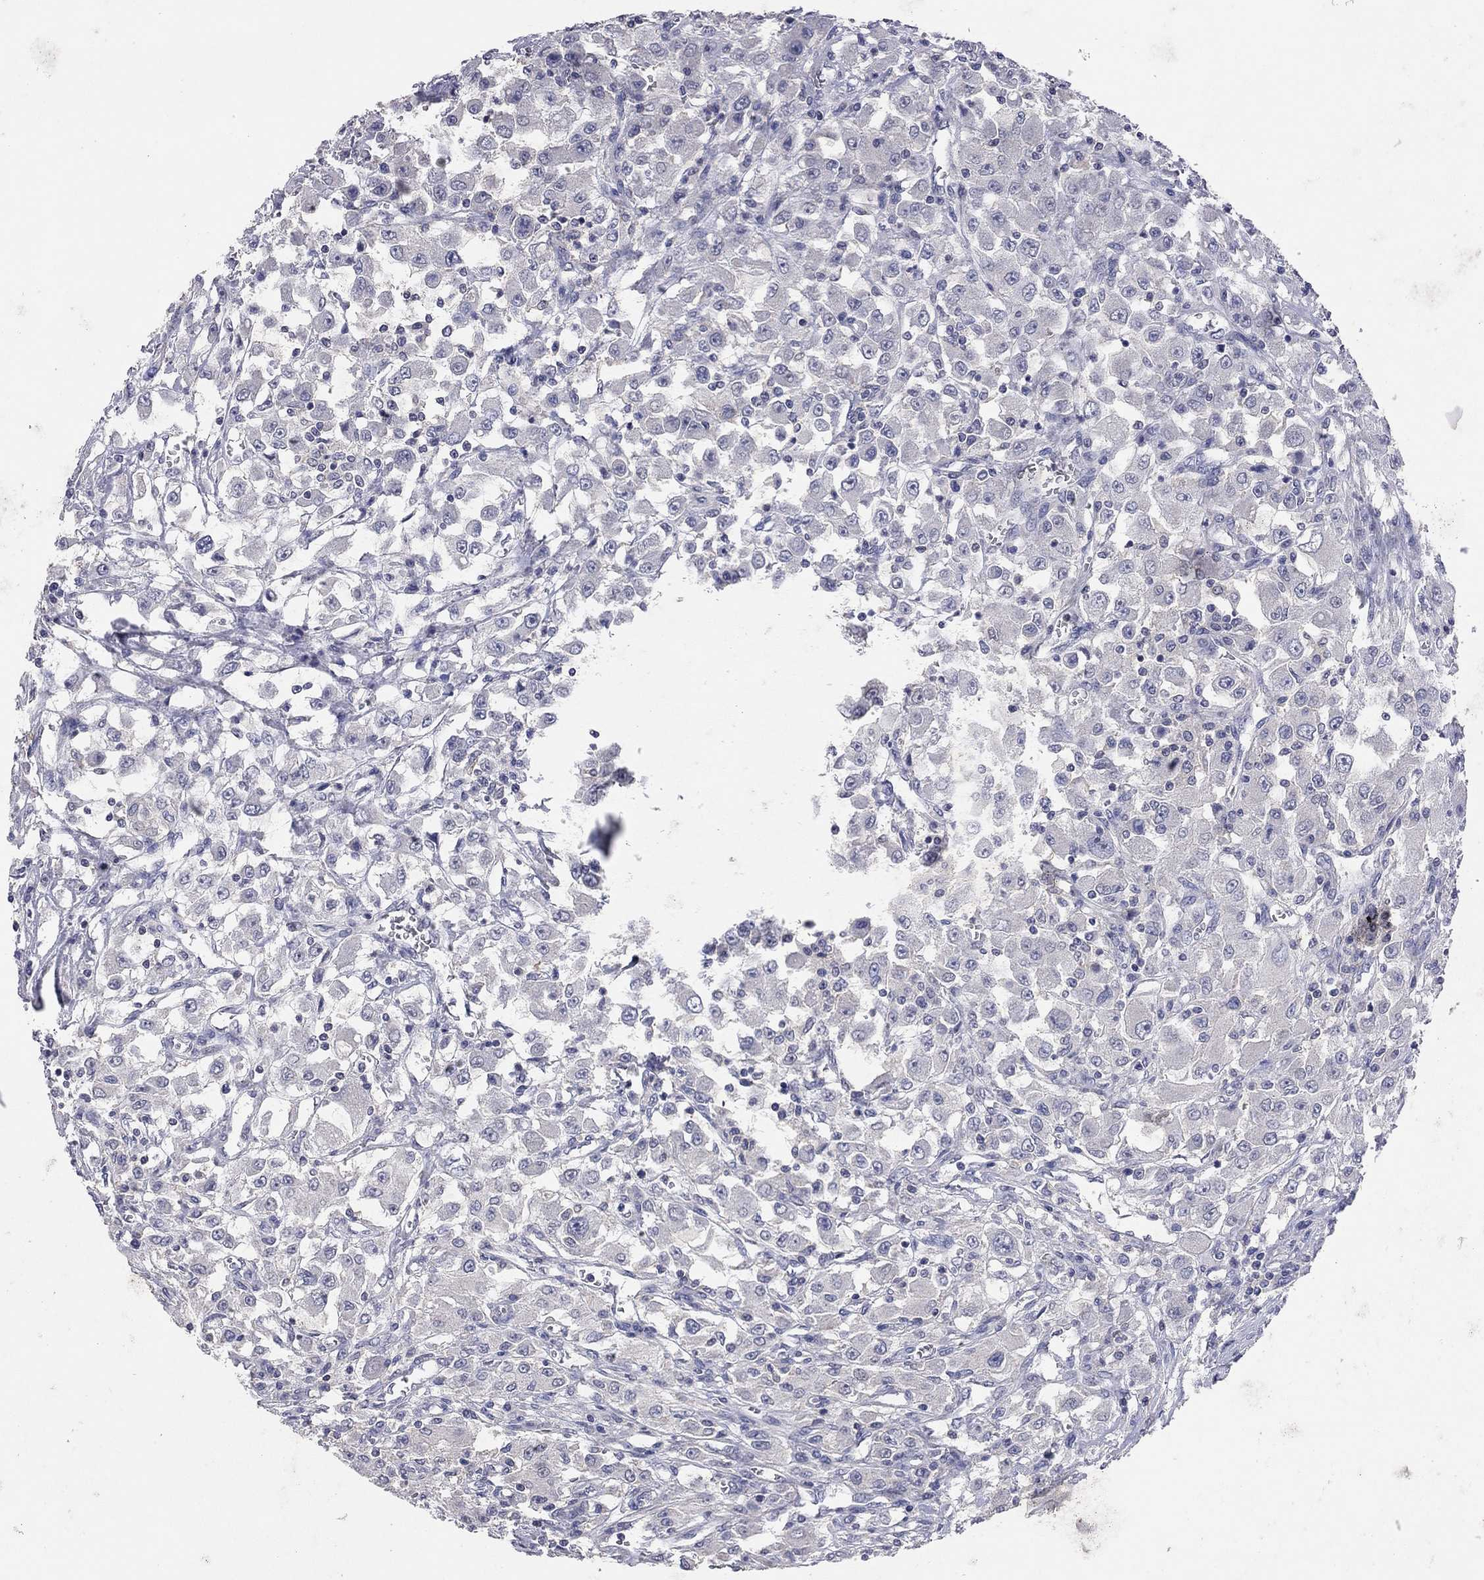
{"staining": {"intensity": "negative", "quantity": "none", "location": "none"}, "tissue": "renal cancer", "cell_type": "Tumor cells", "image_type": "cancer", "snomed": [{"axis": "morphology", "description": "Adenocarcinoma, NOS"}, {"axis": "topography", "description": "Kidney"}], "caption": "A high-resolution image shows immunohistochemistry (IHC) staining of renal adenocarcinoma, which exhibits no significant positivity in tumor cells.", "gene": "MMP13", "patient": {"sex": "female", "age": 67}}